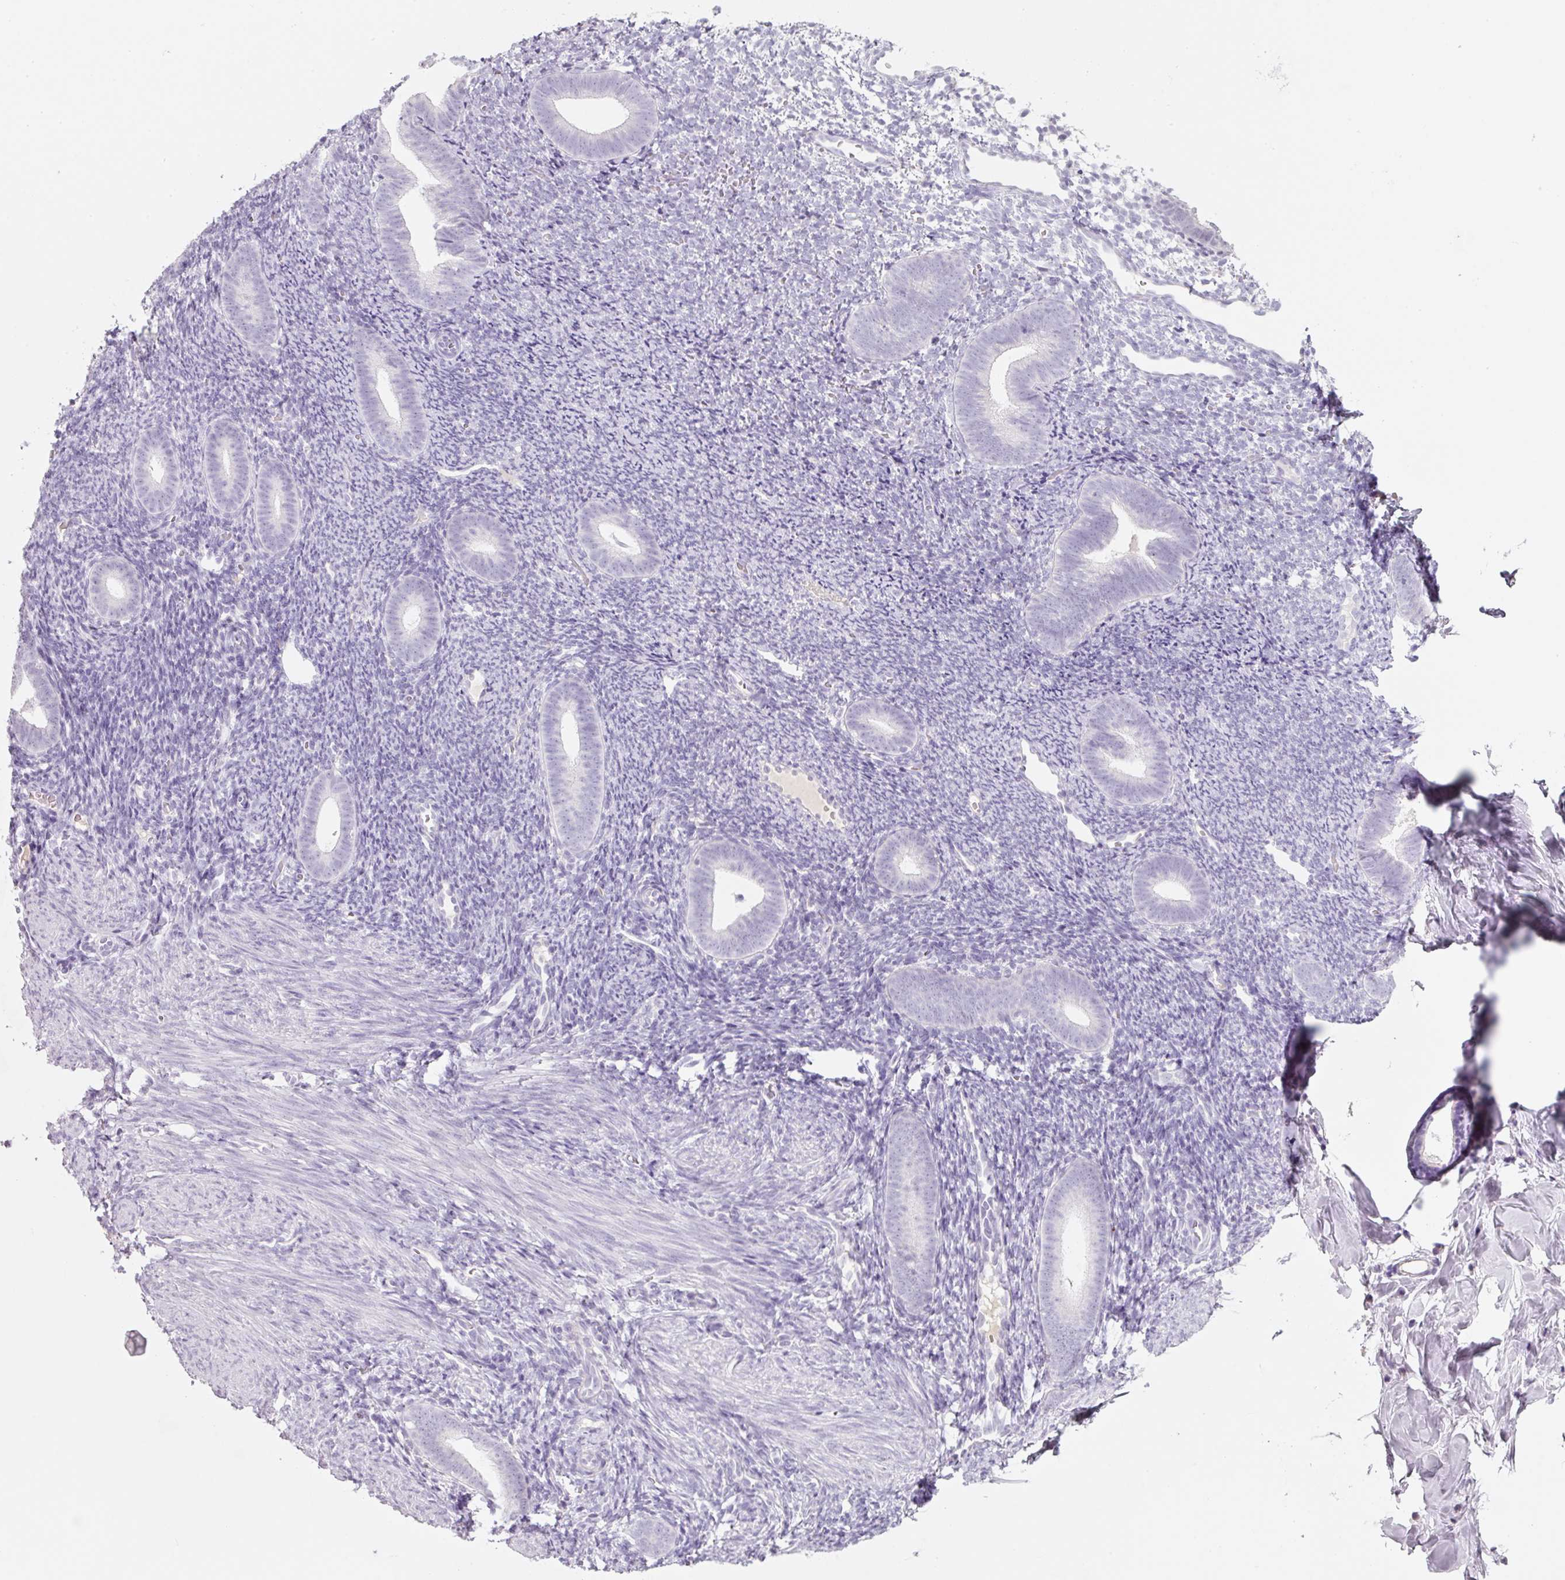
{"staining": {"intensity": "negative", "quantity": "none", "location": "none"}, "tissue": "endometrium", "cell_type": "Cells in endometrial stroma", "image_type": "normal", "snomed": [{"axis": "morphology", "description": "Normal tissue, NOS"}, {"axis": "topography", "description": "Endometrium"}], "caption": "Endometrium stained for a protein using immunohistochemistry (IHC) displays no expression cells in endometrial stroma.", "gene": "ENSG00000206549", "patient": {"sex": "female", "age": 39}}